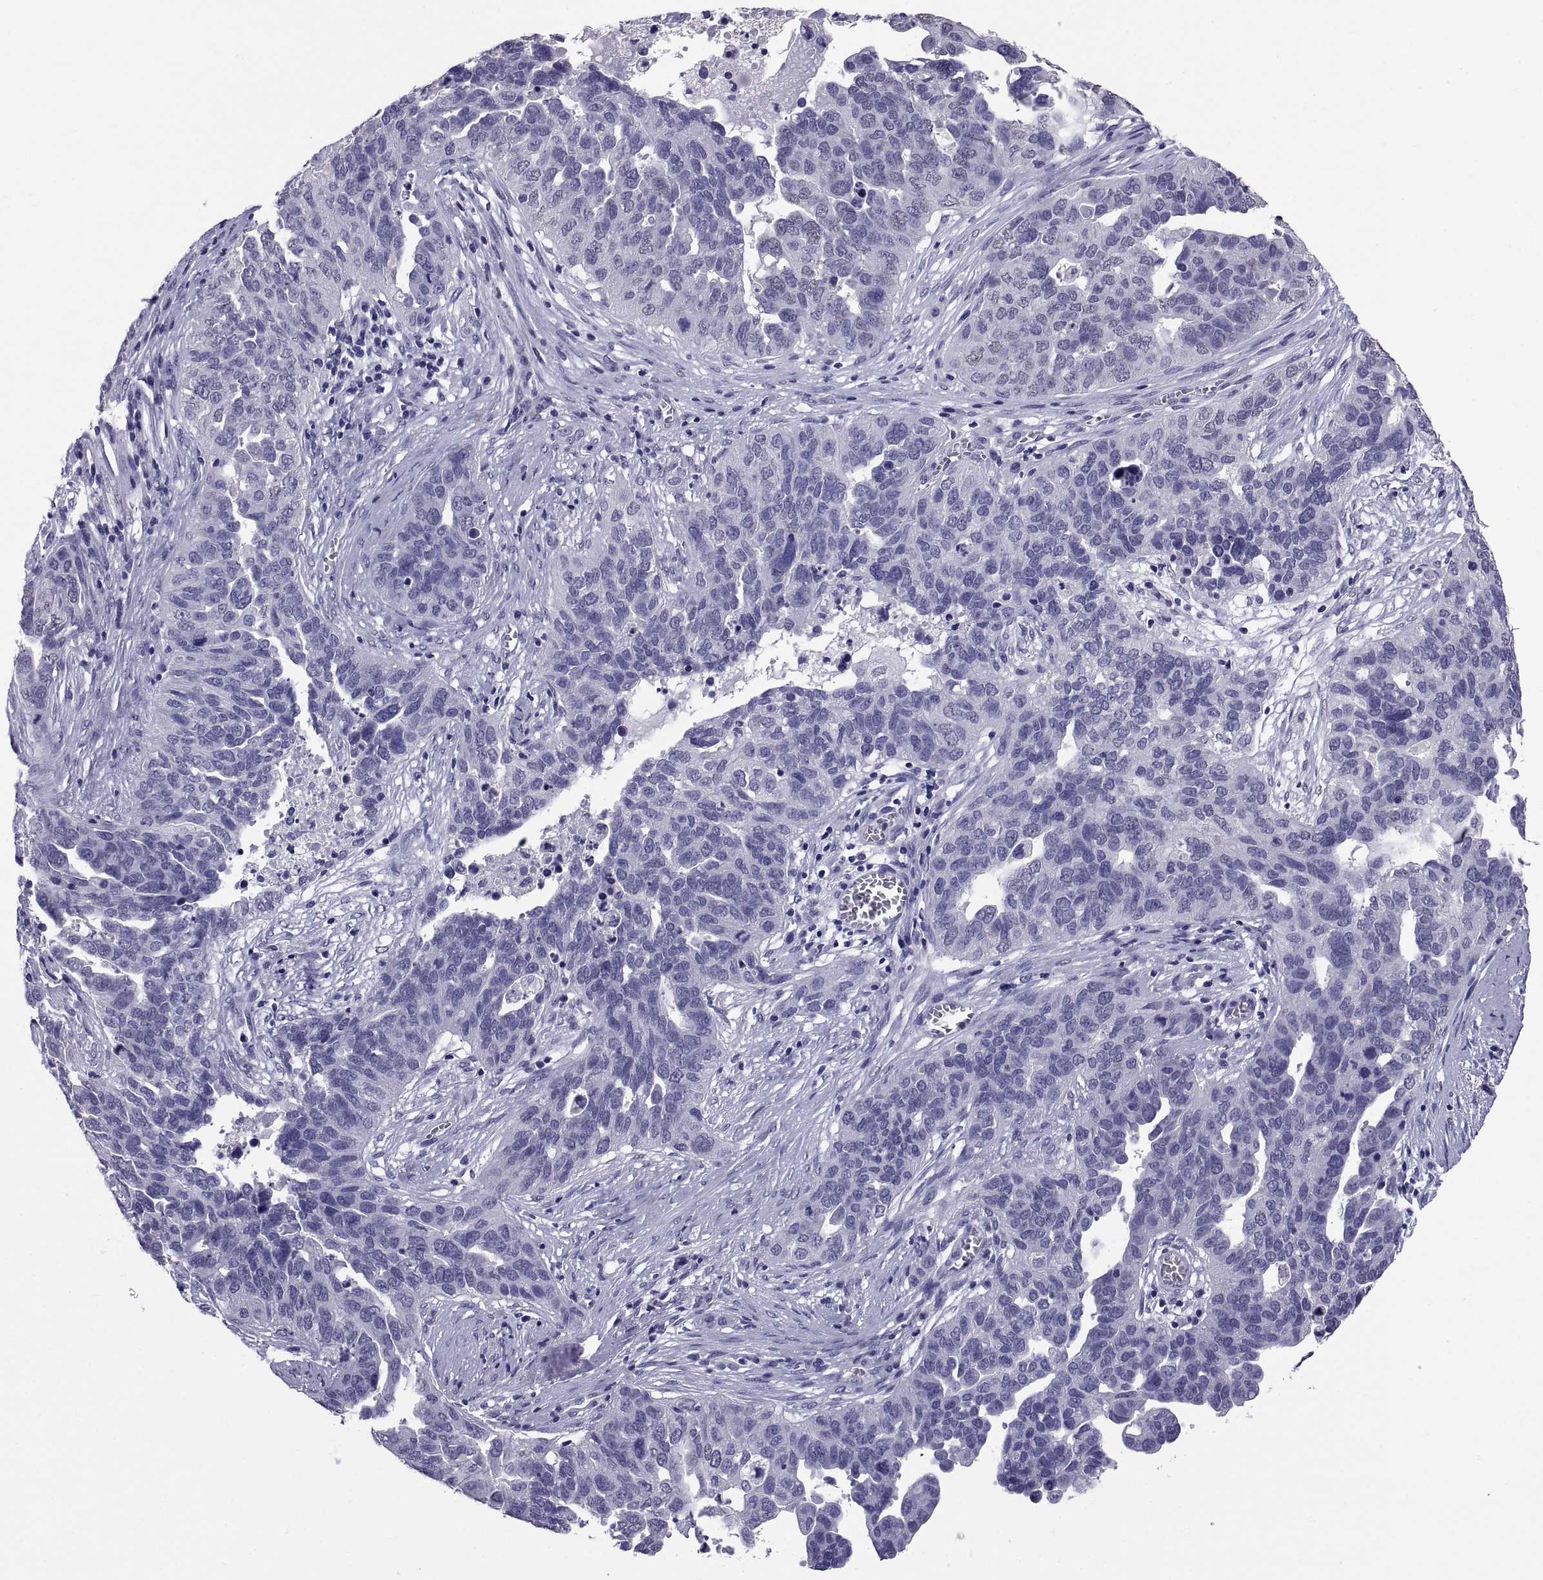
{"staining": {"intensity": "negative", "quantity": "none", "location": "none"}, "tissue": "ovarian cancer", "cell_type": "Tumor cells", "image_type": "cancer", "snomed": [{"axis": "morphology", "description": "Carcinoma, endometroid"}, {"axis": "topography", "description": "Soft tissue"}, {"axis": "topography", "description": "Ovary"}], "caption": "Immunohistochemistry image of neoplastic tissue: human ovarian cancer stained with DAB reveals no significant protein expression in tumor cells.", "gene": "TGFBR3L", "patient": {"sex": "female", "age": 52}}